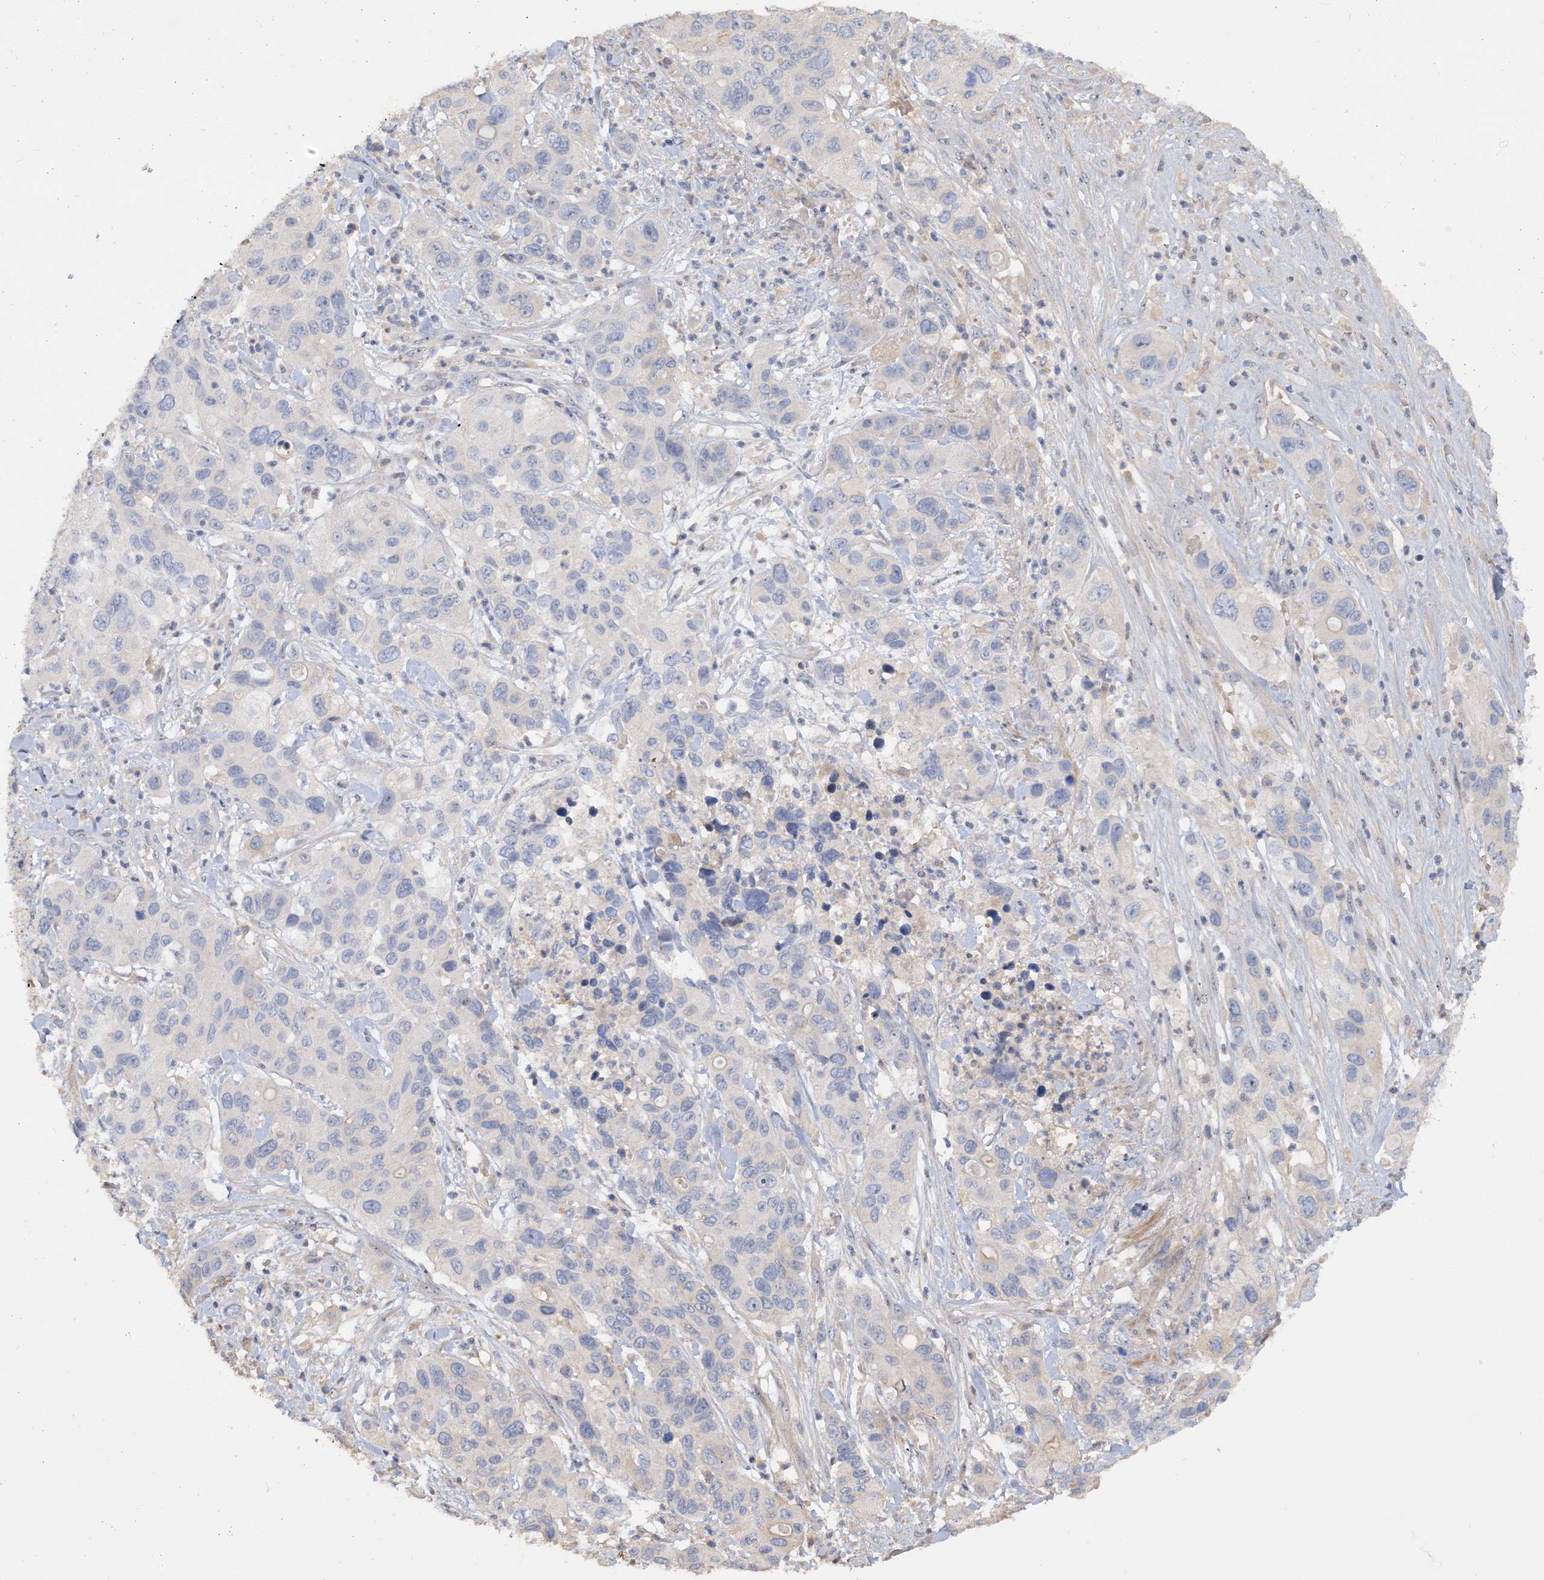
{"staining": {"intensity": "negative", "quantity": "none", "location": "none"}, "tissue": "pancreatic cancer", "cell_type": "Tumor cells", "image_type": "cancer", "snomed": [{"axis": "morphology", "description": "Adenocarcinoma, NOS"}, {"axis": "topography", "description": "Pancreas"}], "caption": "Immunohistochemical staining of human pancreatic cancer (adenocarcinoma) reveals no significant positivity in tumor cells.", "gene": "GRINA", "patient": {"sex": "female", "age": 71}}